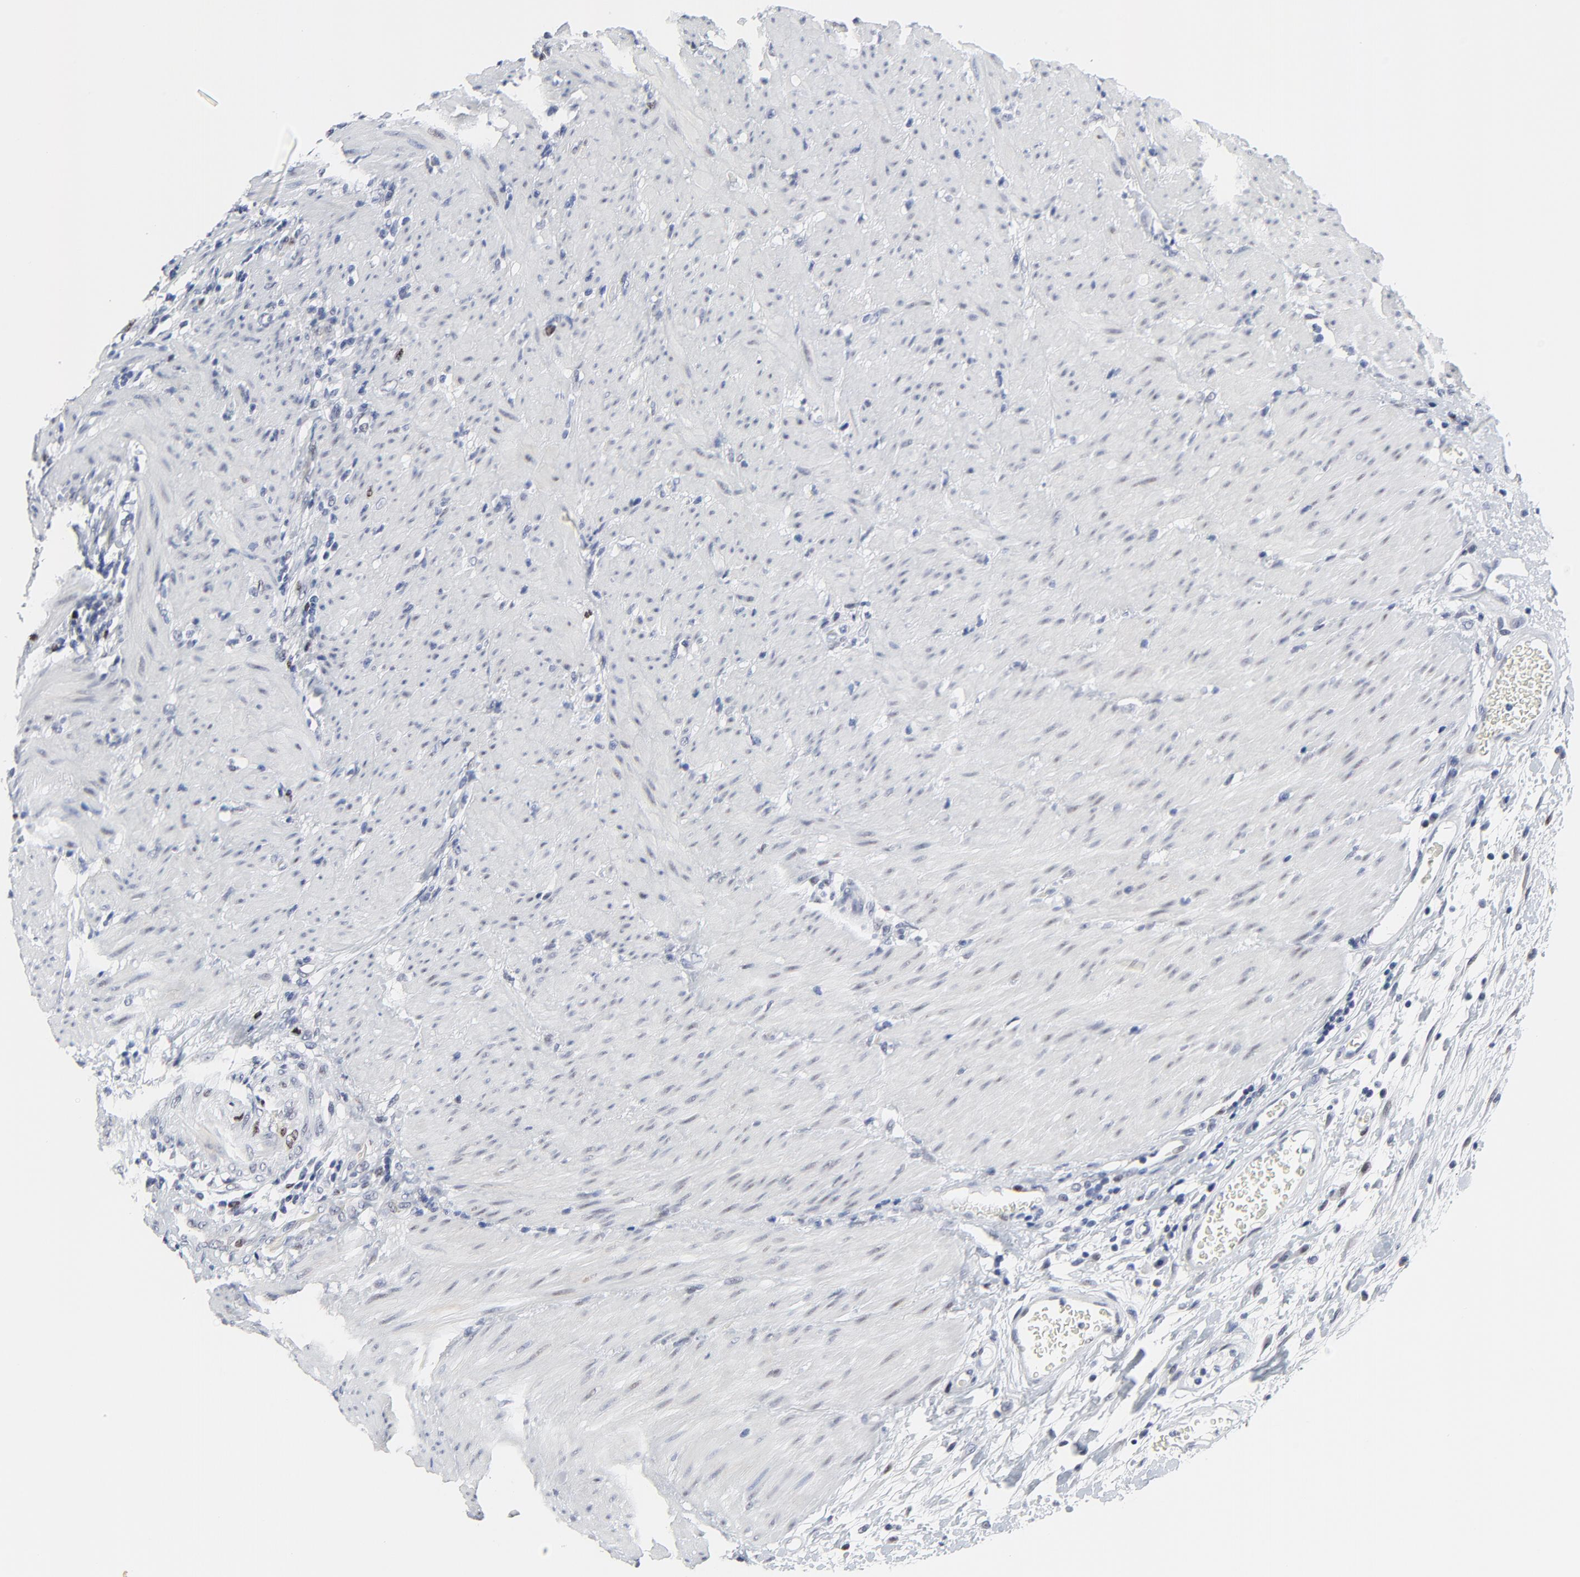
{"staining": {"intensity": "moderate", "quantity": "<25%", "location": "nuclear"}, "tissue": "colorectal cancer", "cell_type": "Tumor cells", "image_type": "cancer", "snomed": [{"axis": "morphology", "description": "Adenocarcinoma, NOS"}, {"axis": "topography", "description": "Colon"}], "caption": "A high-resolution image shows immunohistochemistry staining of colorectal adenocarcinoma, which exhibits moderate nuclear positivity in about <25% of tumor cells.", "gene": "ZNF589", "patient": {"sex": "male", "age": 54}}